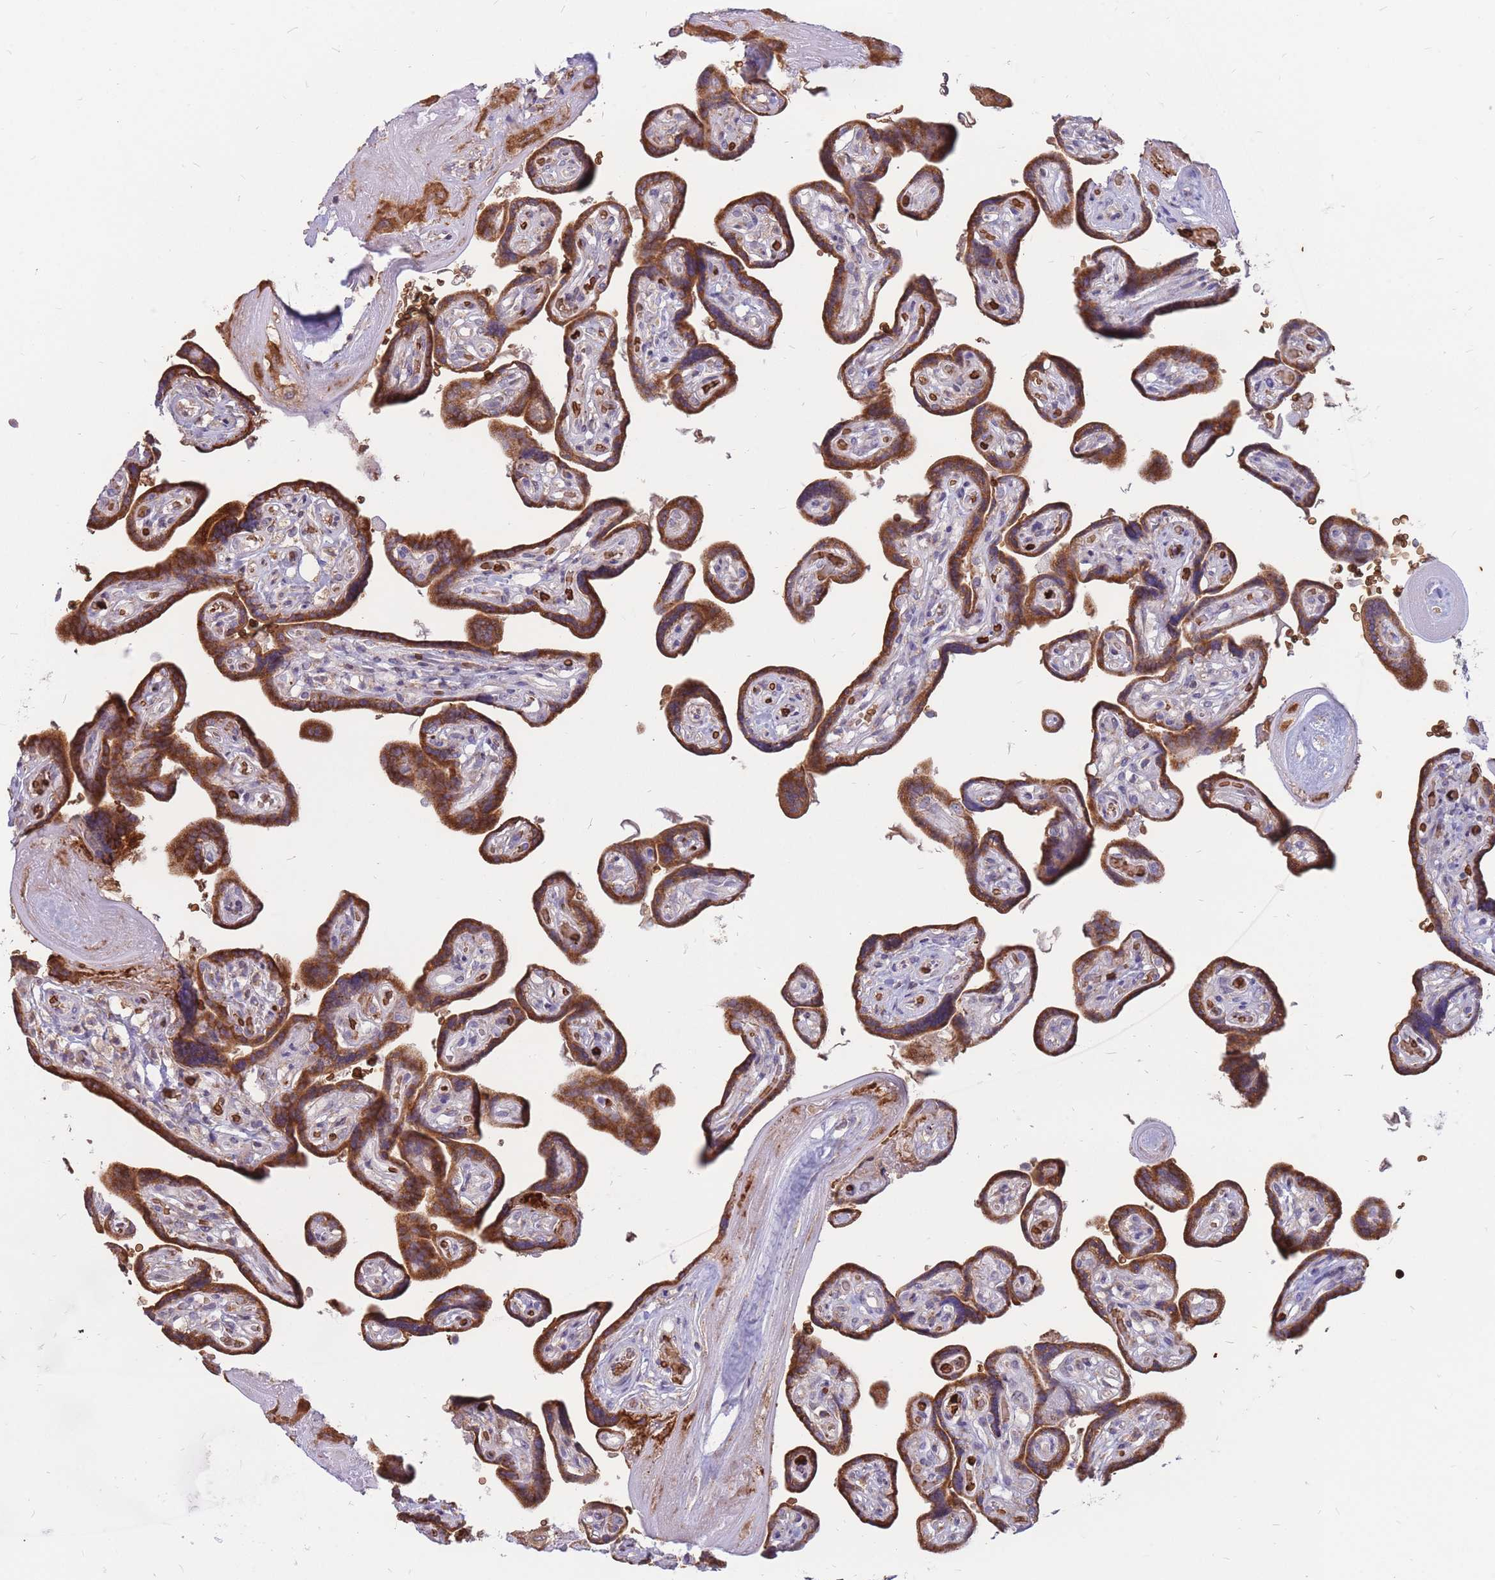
{"staining": {"intensity": "moderate", "quantity": "25%-75%", "location": "cytoplasmic/membranous"}, "tissue": "placenta", "cell_type": "Decidual cells", "image_type": "normal", "snomed": [{"axis": "morphology", "description": "Normal tissue, NOS"}, {"axis": "topography", "description": "Placenta"}], "caption": "Protein staining demonstrates moderate cytoplasmic/membranous expression in about 25%-75% of decidual cells in benign placenta. (DAB (3,3'-diaminobenzidine) IHC with brightfield microscopy, high magnification).", "gene": "ATP10D", "patient": {"sex": "female", "age": 32}}